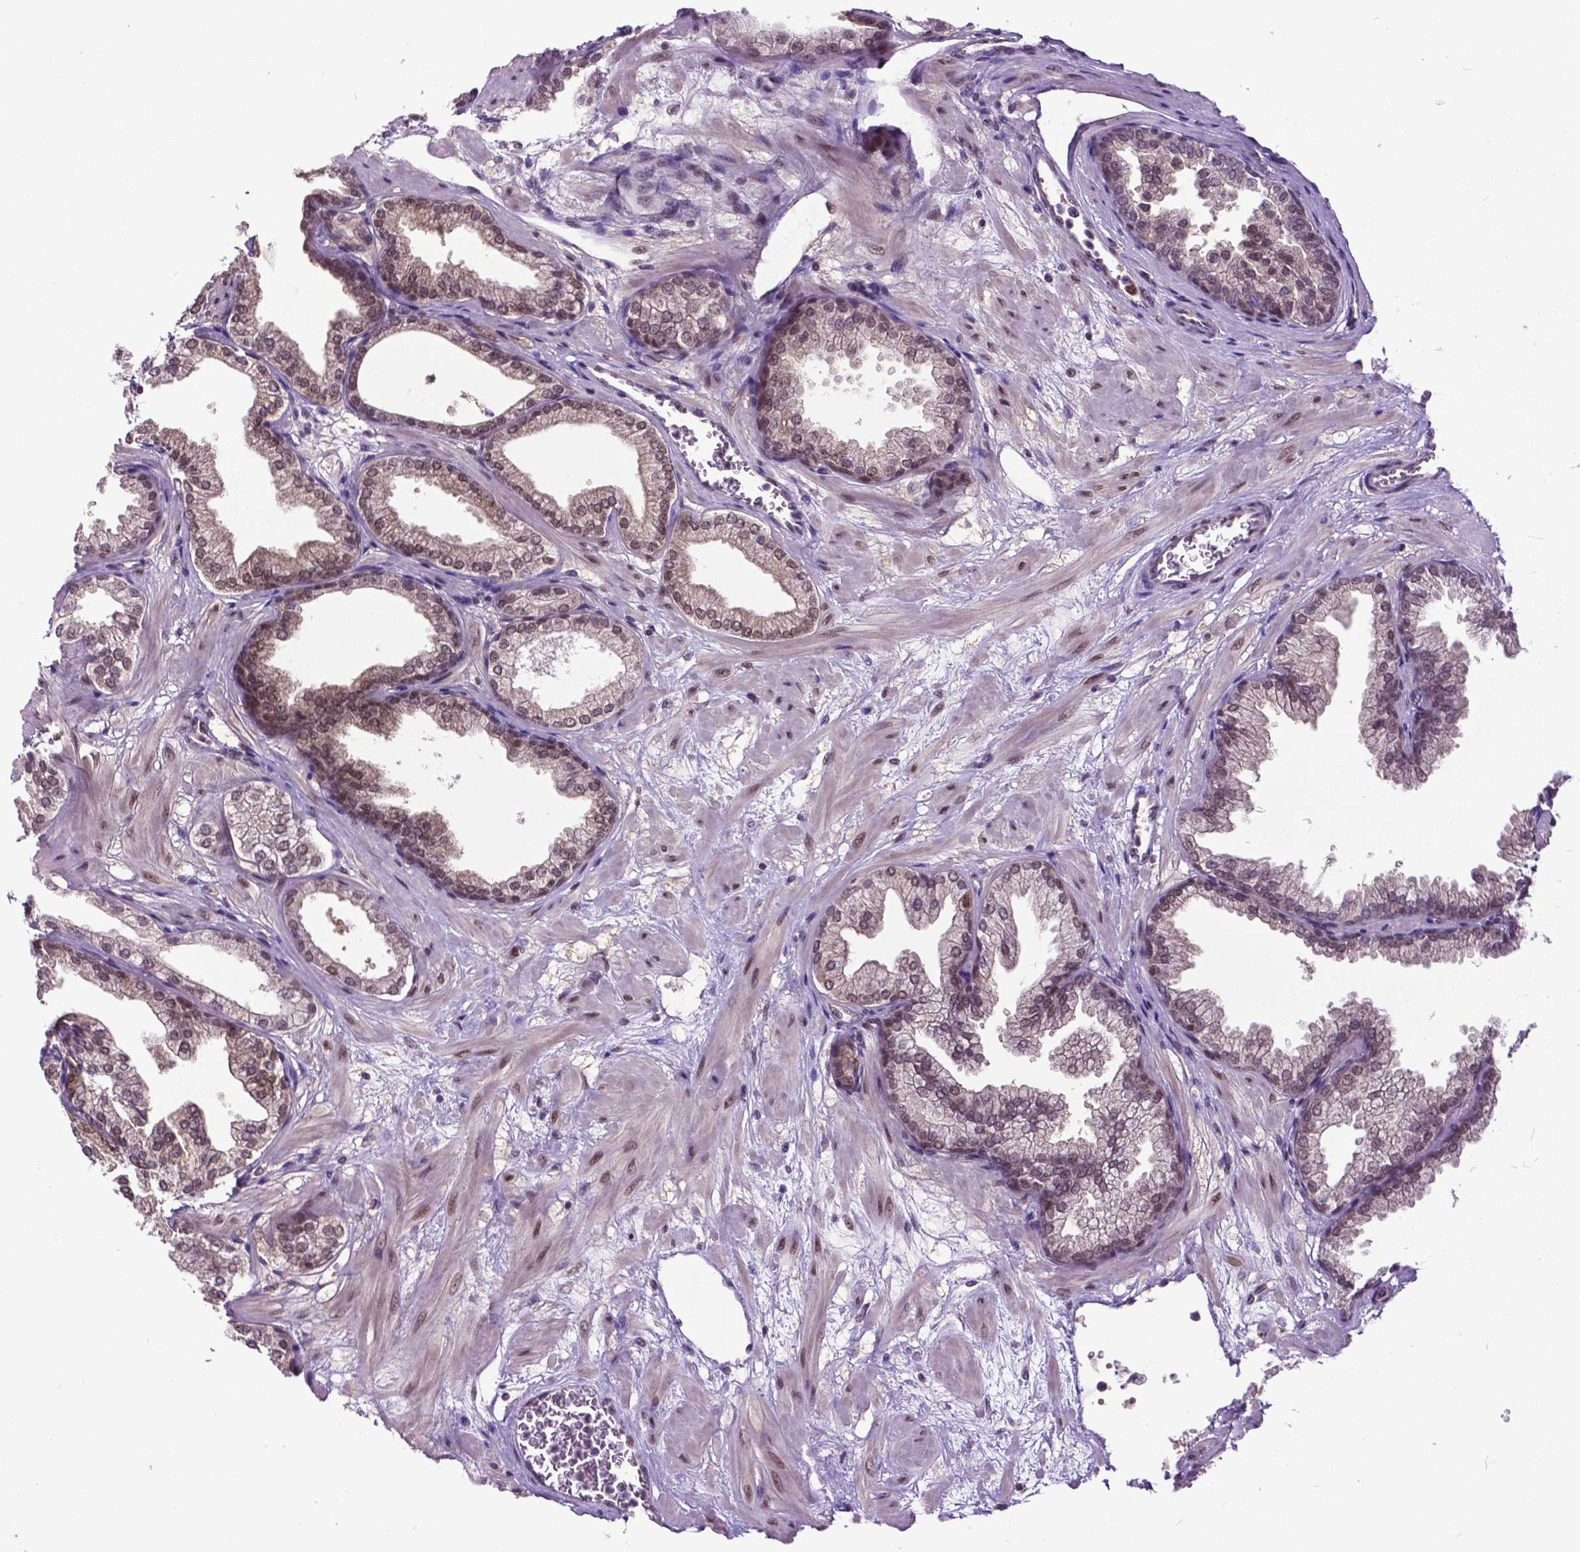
{"staining": {"intensity": "moderate", "quantity": "25%-75%", "location": "nuclear"}, "tissue": "prostate", "cell_type": "Glandular cells", "image_type": "normal", "snomed": [{"axis": "morphology", "description": "Normal tissue, NOS"}, {"axis": "topography", "description": "Prostate"}], "caption": "Protein expression analysis of unremarkable human prostate reveals moderate nuclear positivity in about 25%-75% of glandular cells.", "gene": "FAF1", "patient": {"sex": "male", "age": 37}}